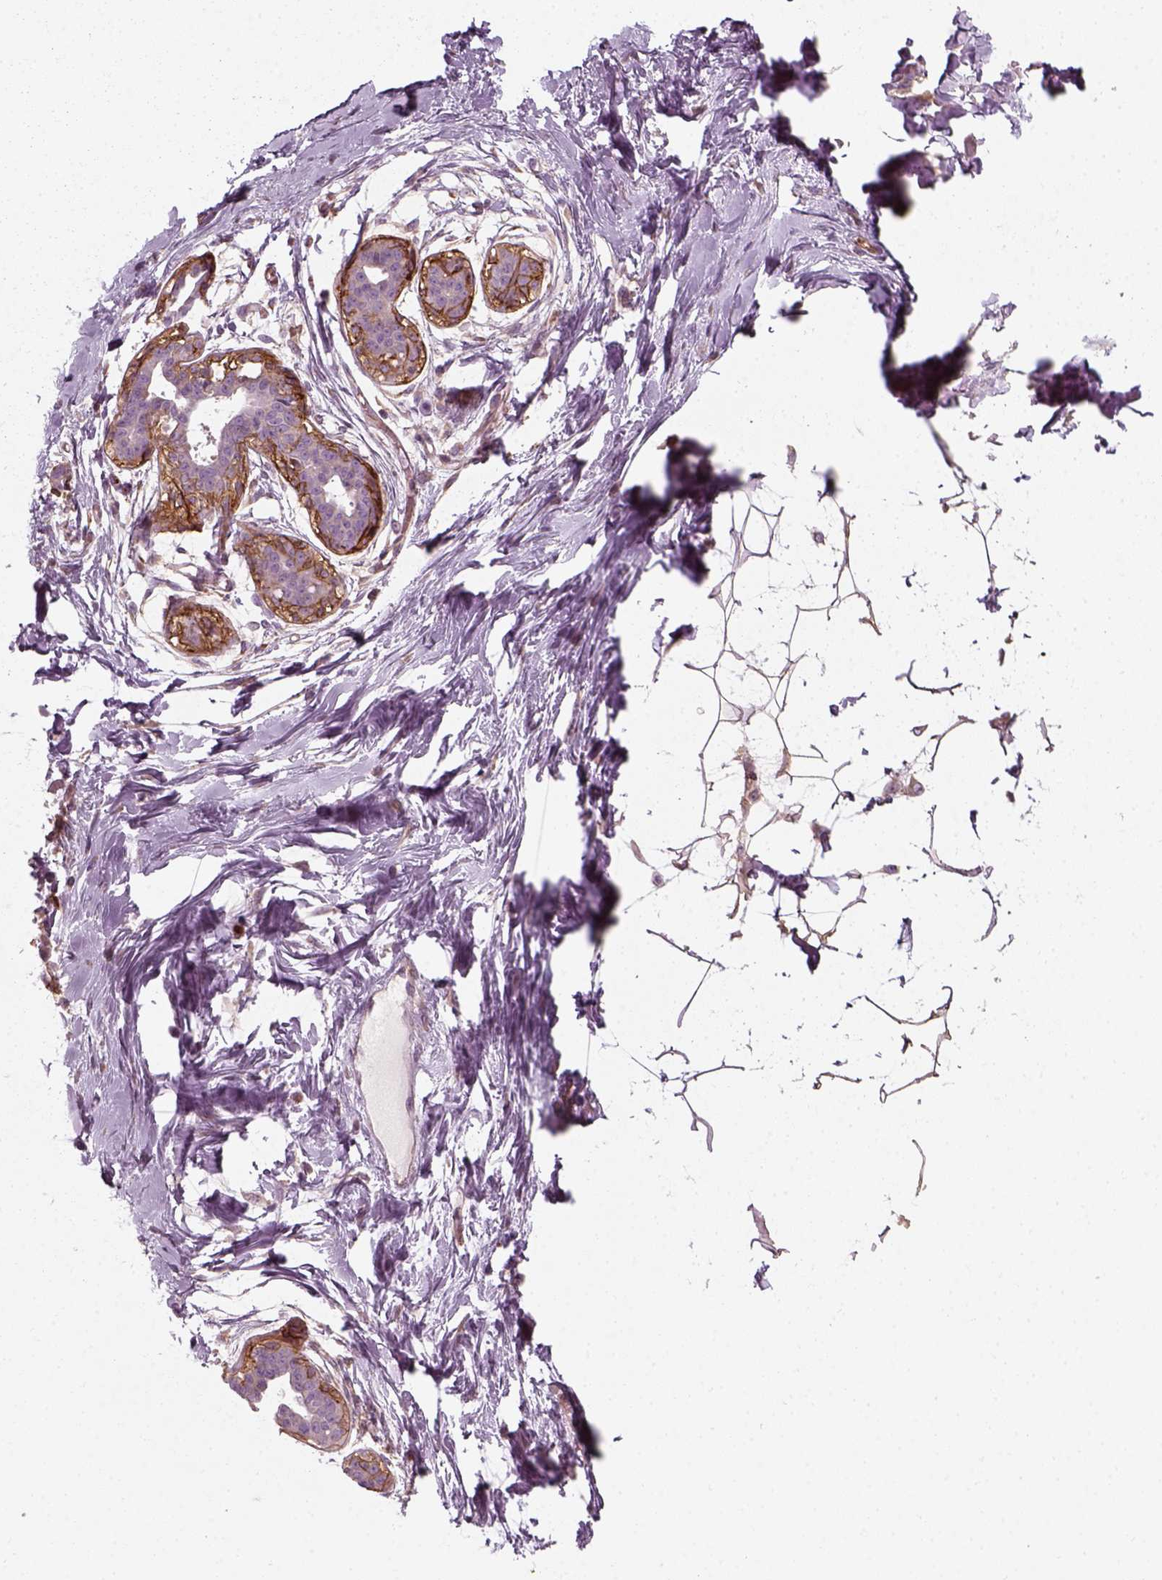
{"staining": {"intensity": "weak", "quantity": ">75%", "location": "cytoplasmic/membranous"}, "tissue": "breast", "cell_type": "Adipocytes", "image_type": "normal", "snomed": [{"axis": "morphology", "description": "Normal tissue, NOS"}, {"axis": "topography", "description": "Breast"}], "caption": "Adipocytes demonstrate low levels of weak cytoplasmic/membranous positivity in approximately >75% of cells in normal breast.", "gene": "NPTN", "patient": {"sex": "female", "age": 45}}